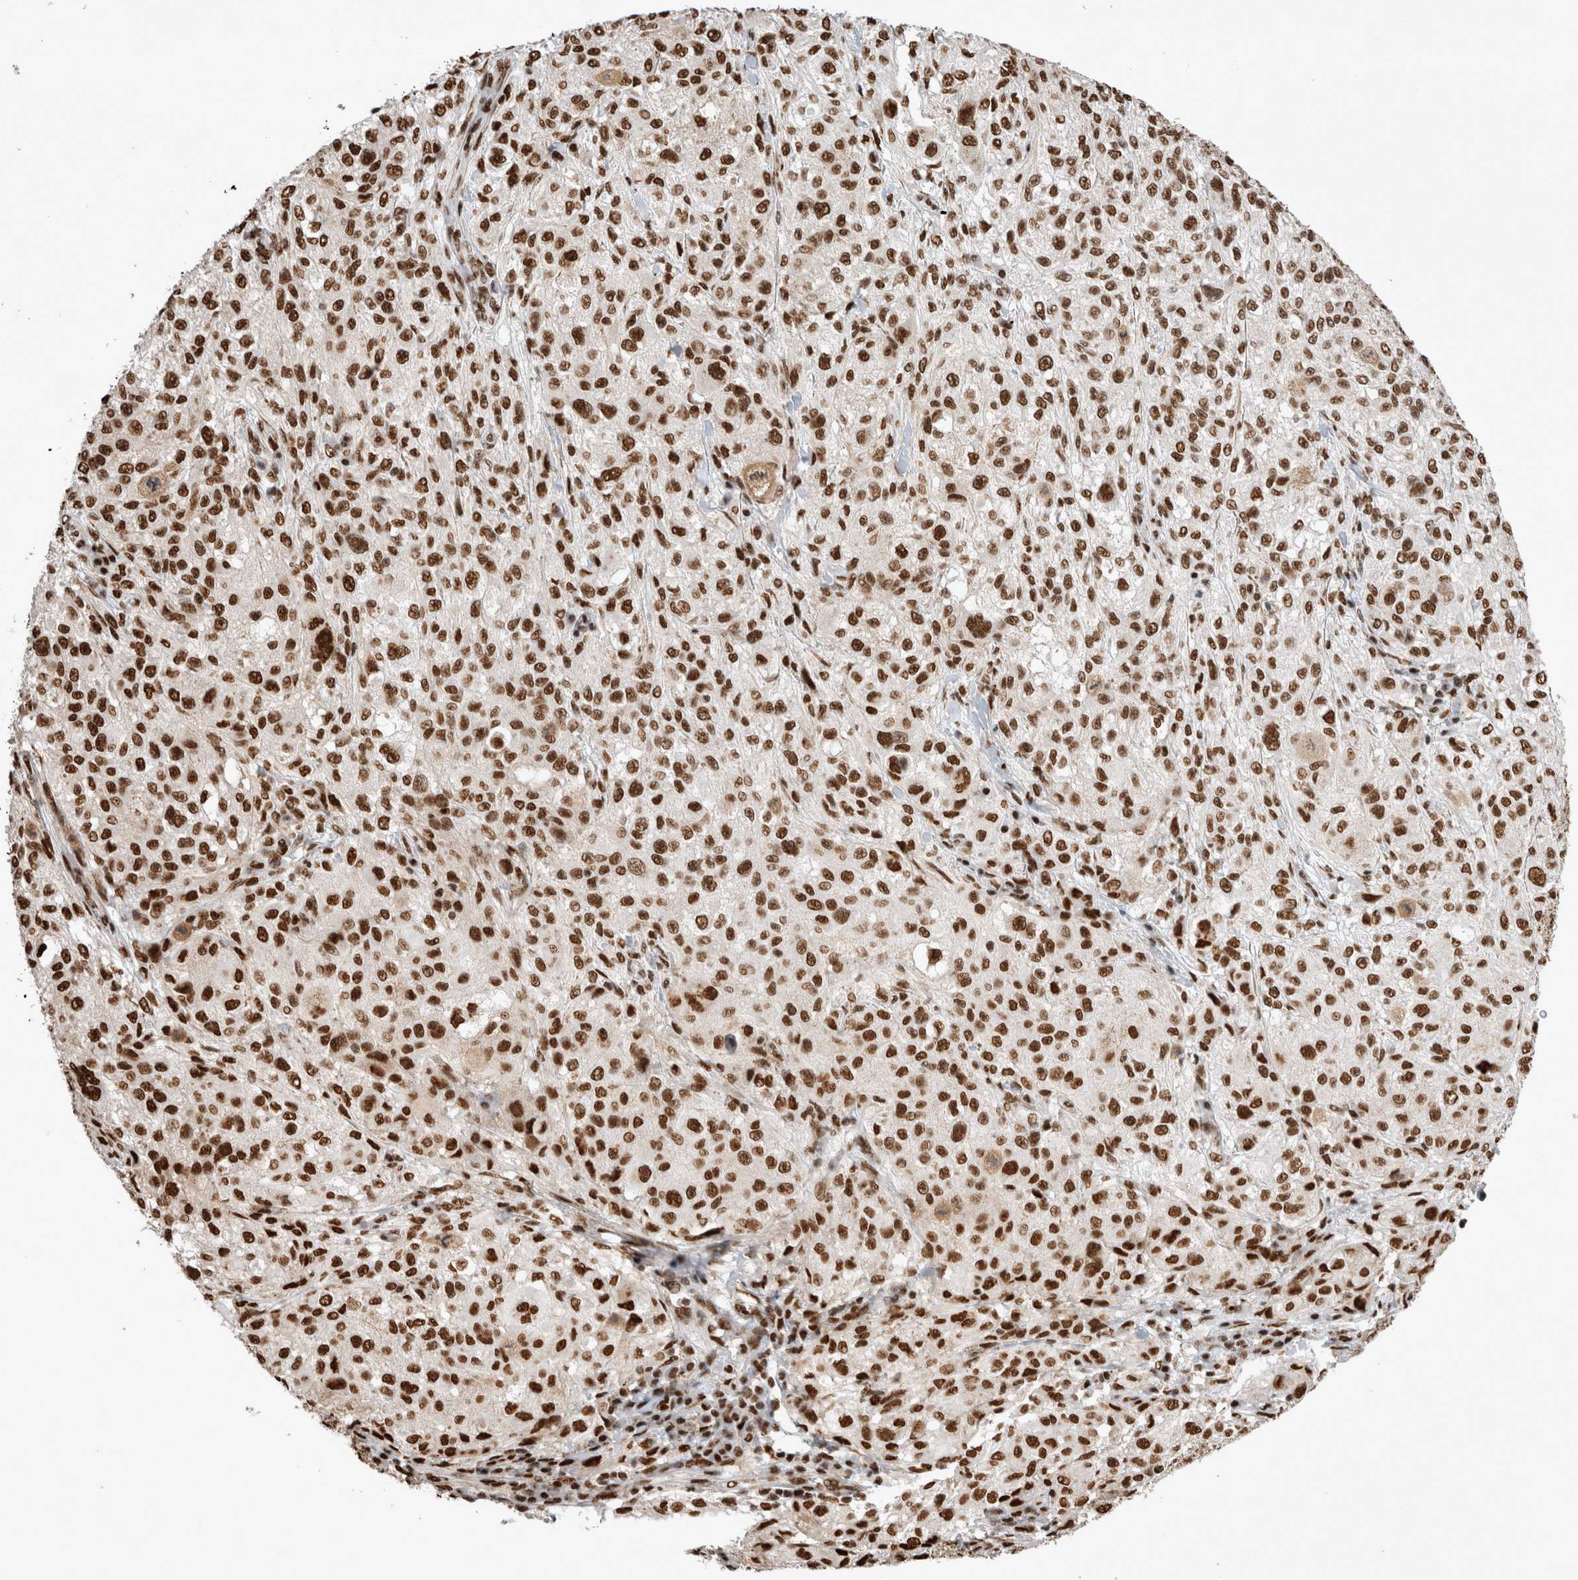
{"staining": {"intensity": "strong", "quantity": ">75%", "location": "nuclear"}, "tissue": "melanoma", "cell_type": "Tumor cells", "image_type": "cancer", "snomed": [{"axis": "morphology", "description": "Necrosis, NOS"}, {"axis": "morphology", "description": "Malignant melanoma, NOS"}, {"axis": "topography", "description": "Skin"}], "caption": "A high-resolution histopathology image shows immunohistochemistry (IHC) staining of melanoma, which reveals strong nuclear staining in approximately >75% of tumor cells.", "gene": "EYA2", "patient": {"sex": "female", "age": 87}}